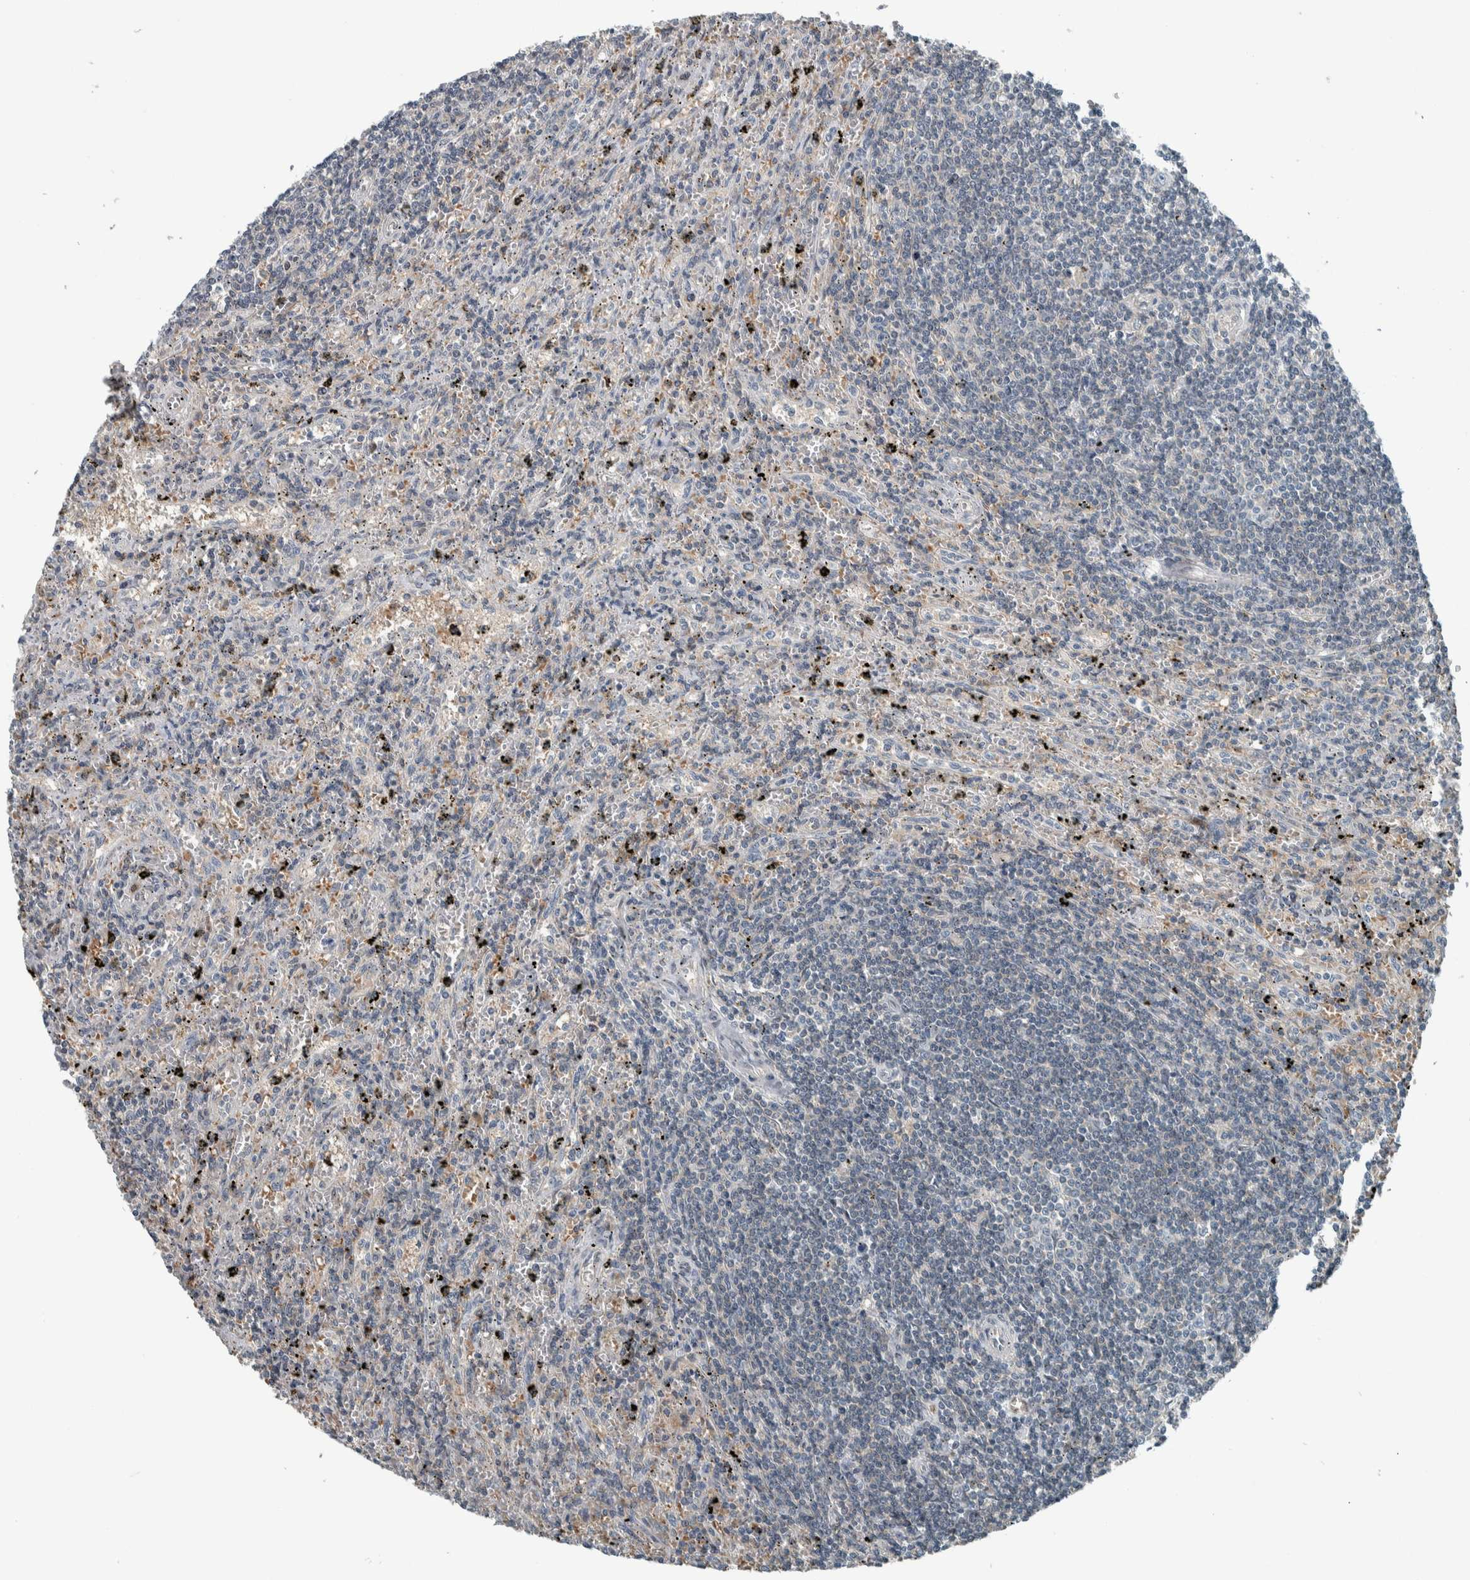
{"staining": {"intensity": "weak", "quantity": "<25%", "location": "cytoplasmic/membranous"}, "tissue": "lymphoma", "cell_type": "Tumor cells", "image_type": "cancer", "snomed": [{"axis": "morphology", "description": "Malignant lymphoma, non-Hodgkin's type, Low grade"}, {"axis": "topography", "description": "Spleen"}], "caption": "DAB immunohistochemical staining of human lymphoma displays no significant staining in tumor cells. Nuclei are stained in blue.", "gene": "ALAD", "patient": {"sex": "male", "age": 76}}